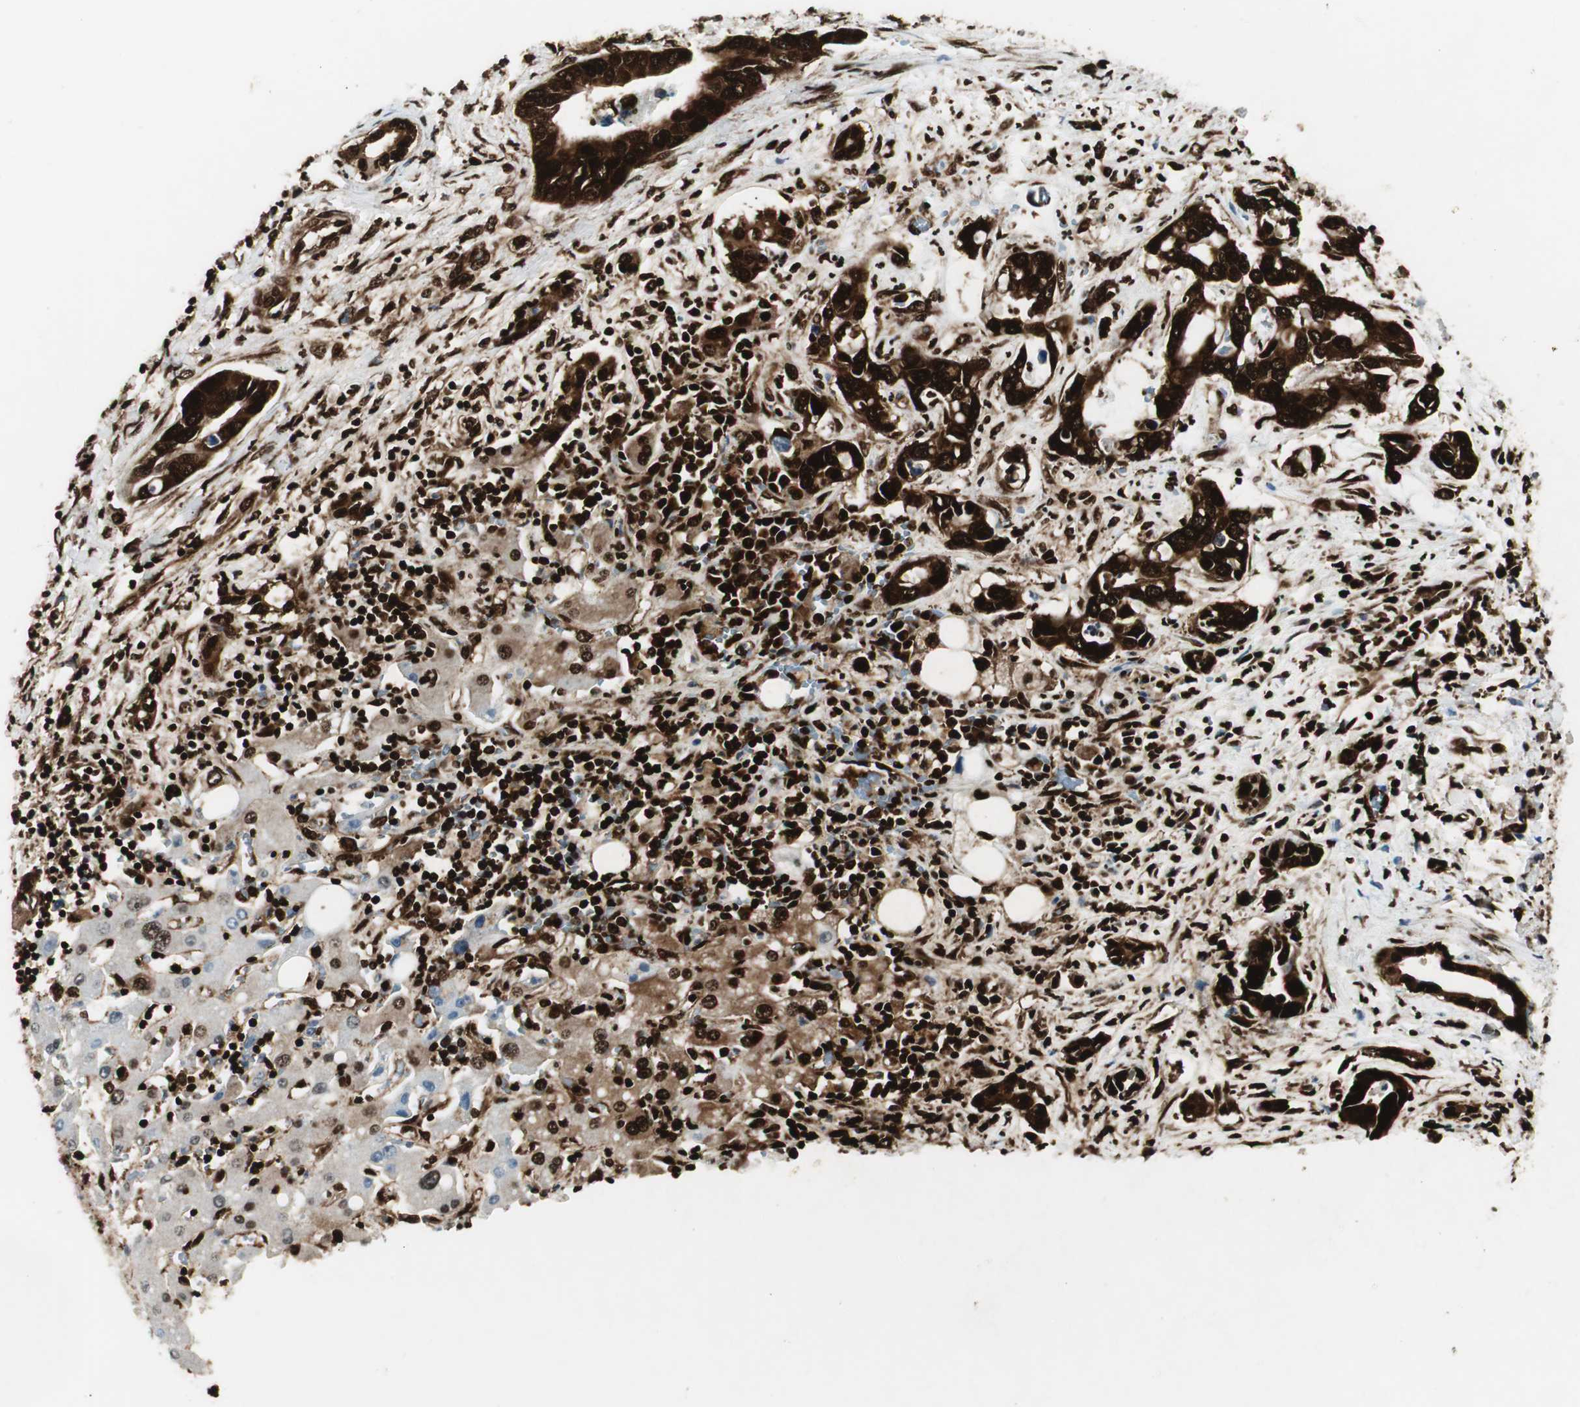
{"staining": {"intensity": "strong", "quantity": ">75%", "location": "cytoplasmic/membranous,nuclear"}, "tissue": "liver cancer", "cell_type": "Tumor cells", "image_type": "cancer", "snomed": [{"axis": "morphology", "description": "Cholangiocarcinoma"}, {"axis": "topography", "description": "Liver"}], "caption": "The micrograph demonstrates immunohistochemical staining of liver cancer. There is strong cytoplasmic/membranous and nuclear staining is appreciated in about >75% of tumor cells.", "gene": "EWSR1", "patient": {"sex": "female", "age": 65}}